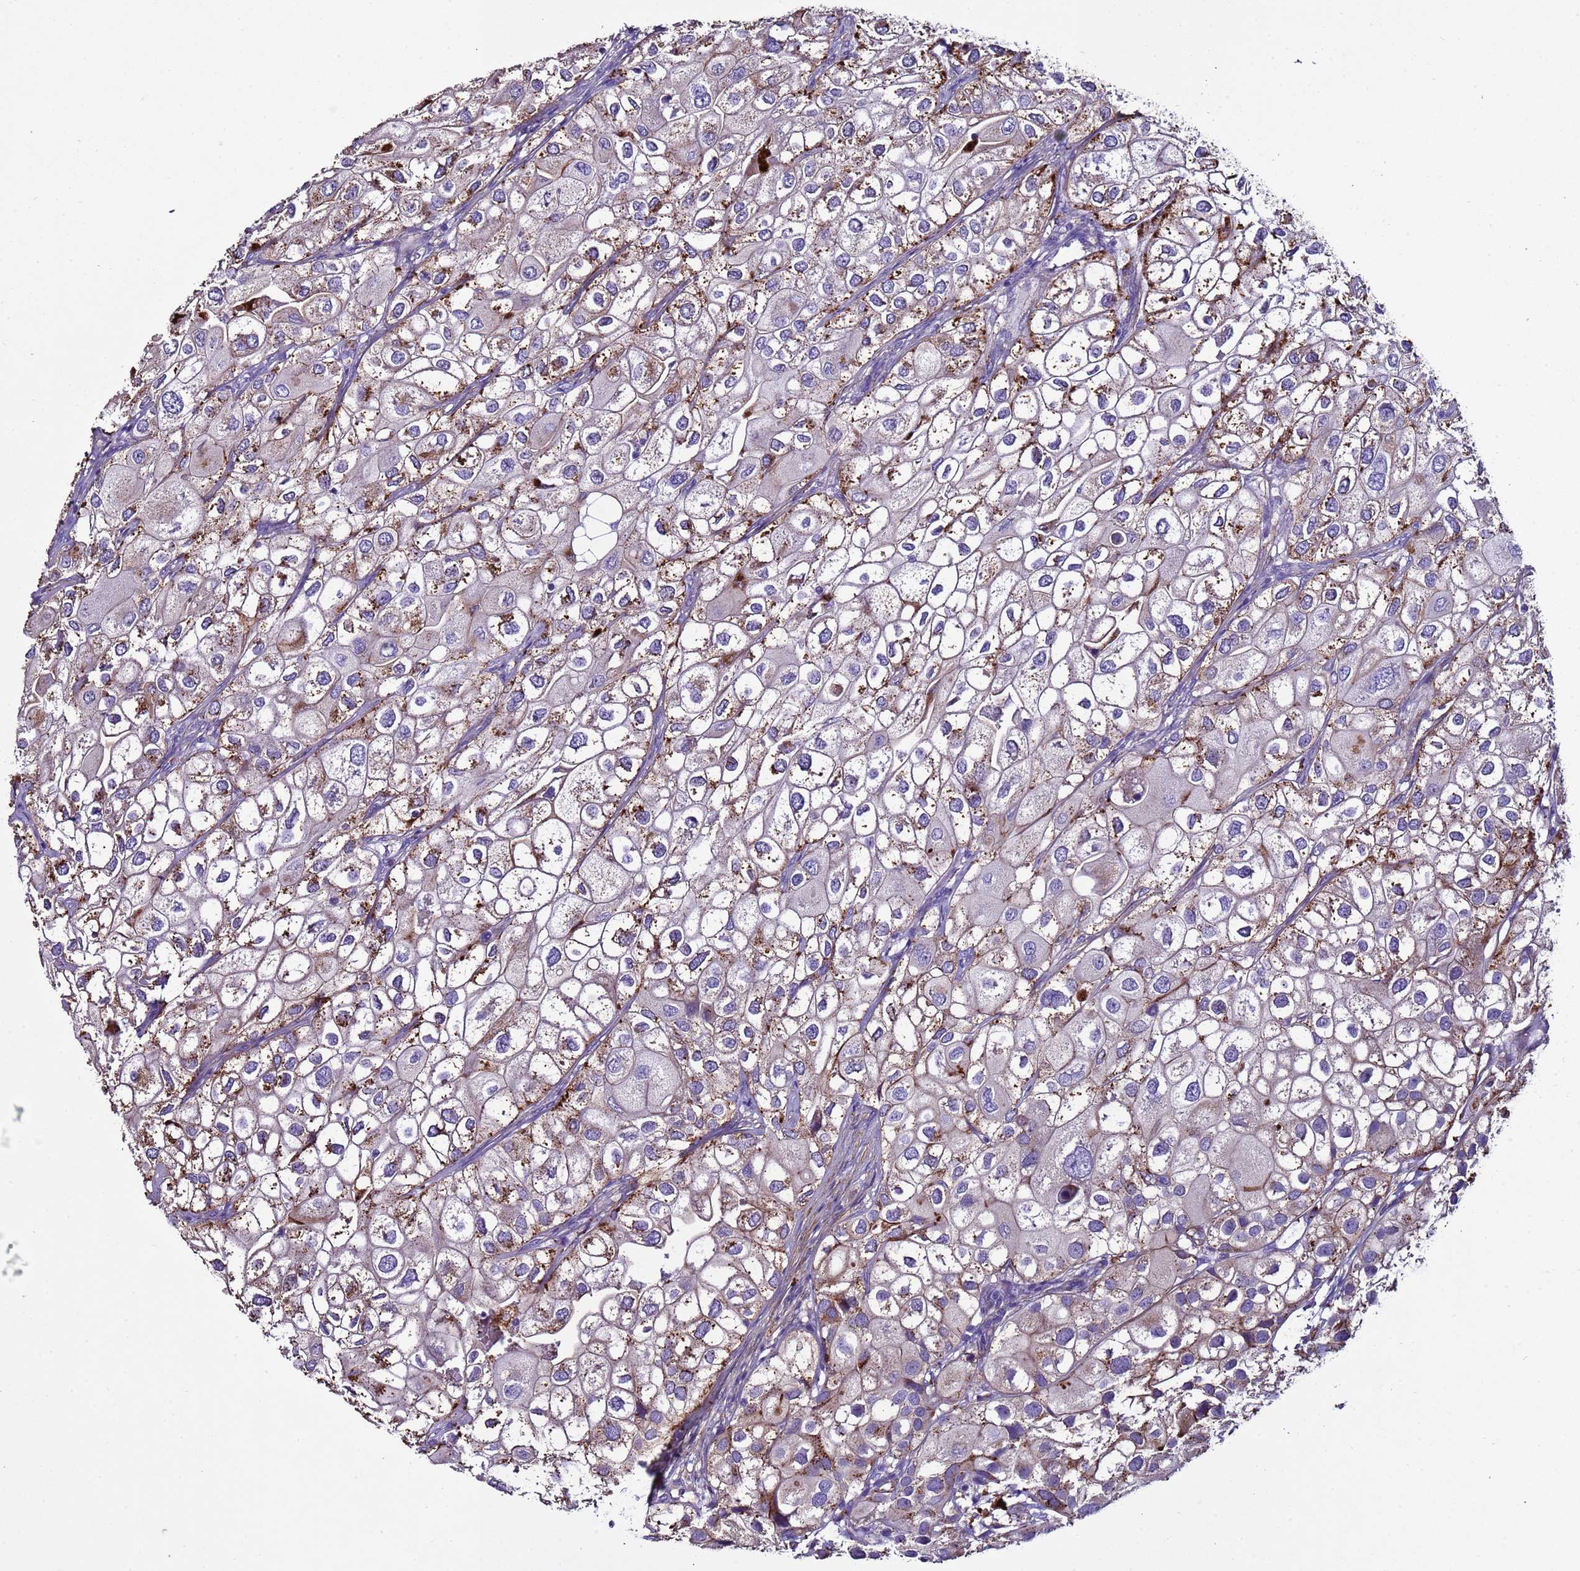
{"staining": {"intensity": "strong", "quantity": "25%-75%", "location": "cytoplasmic/membranous"}, "tissue": "urothelial cancer", "cell_type": "Tumor cells", "image_type": "cancer", "snomed": [{"axis": "morphology", "description": "Urothelial carcinoma, High grade"}, {"axis": "topography", "description": "Urinary bladder"}], "caption": "IHC histopathology image of human high-grade urothelial carcinoma stained for a protein (brown), which demonstrates high levels of strong cytoplasmic/membranous expression in approximately 25%-75% of tumor cells.", "gene": "RABL2B", "patient": {"sex": "male", "age": 64}}